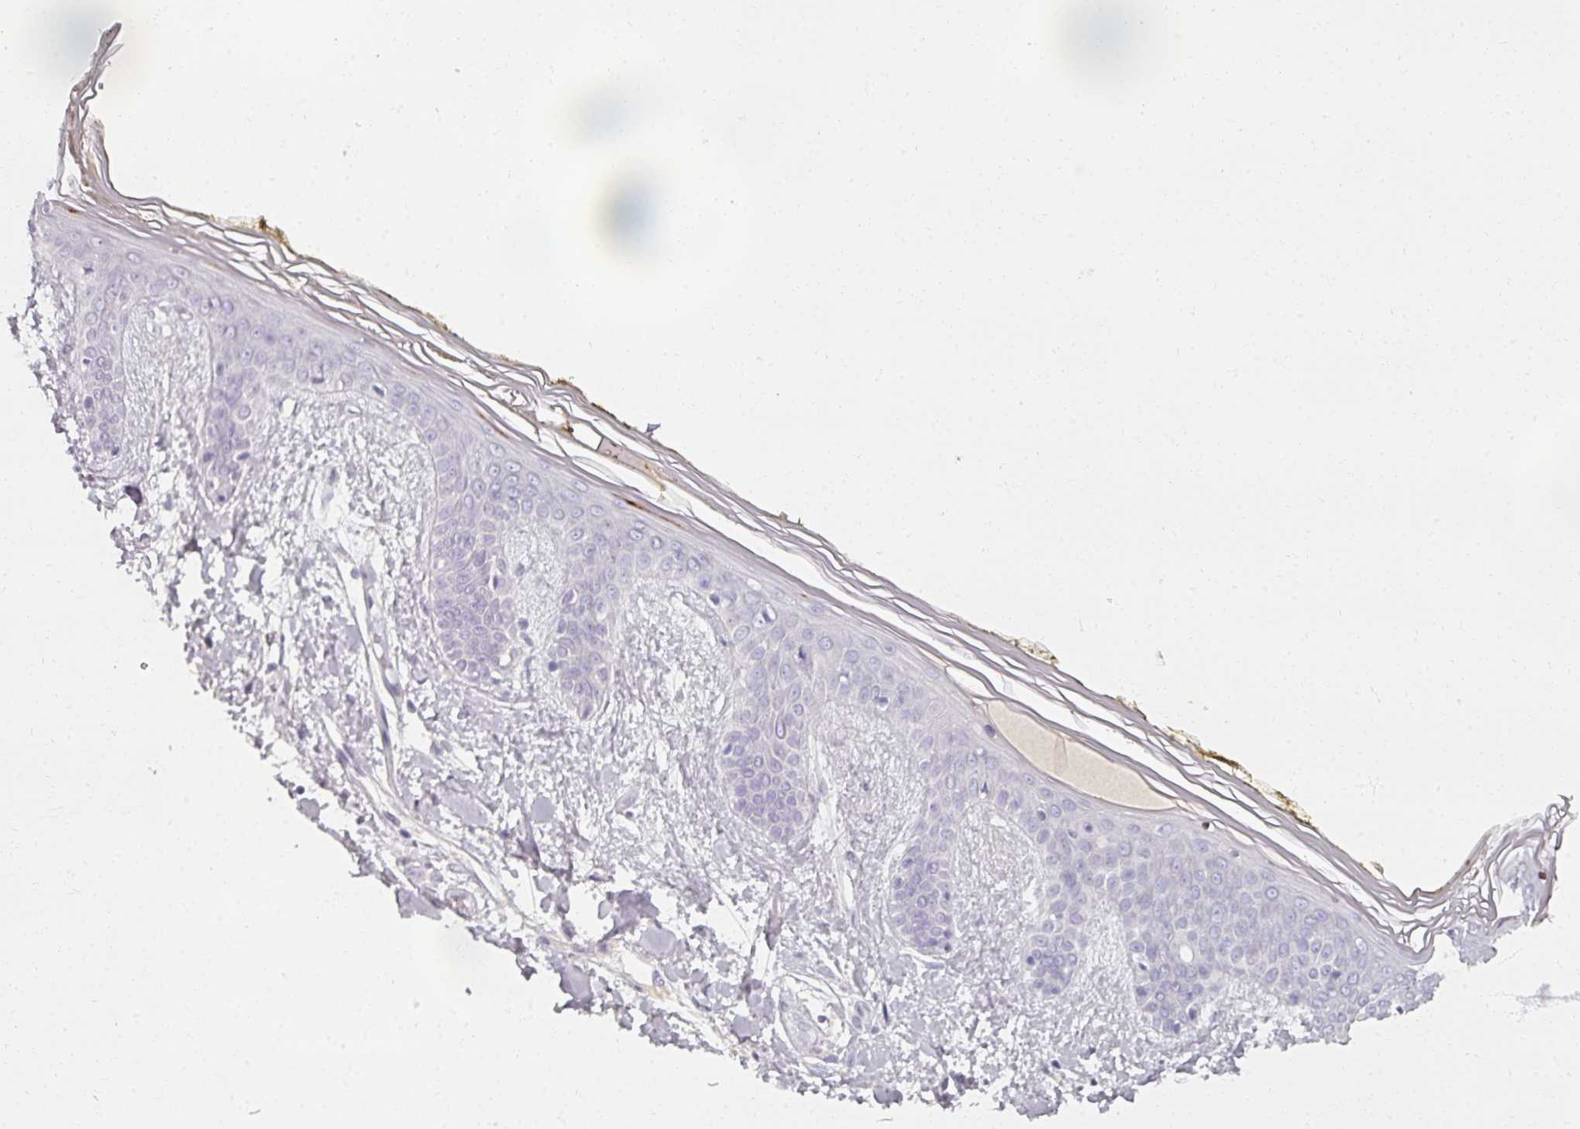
{"staining": {"intensity": "negative", "quantity": "none", "location": "none"}, "tissue": "skin", "cell_type": "Fibroblasts", "image_type": "normal", "snomed": [{"axis": "morphology", "description": "Normal tissue, NOS"}, {"axis": "topography", "description": "Skin"}], "caption": "The histopathology image demonstrates no staining of fibroblasts in normal skin.", "gene": "REG3A", "patient": {"sex": "female", "age": 34}}